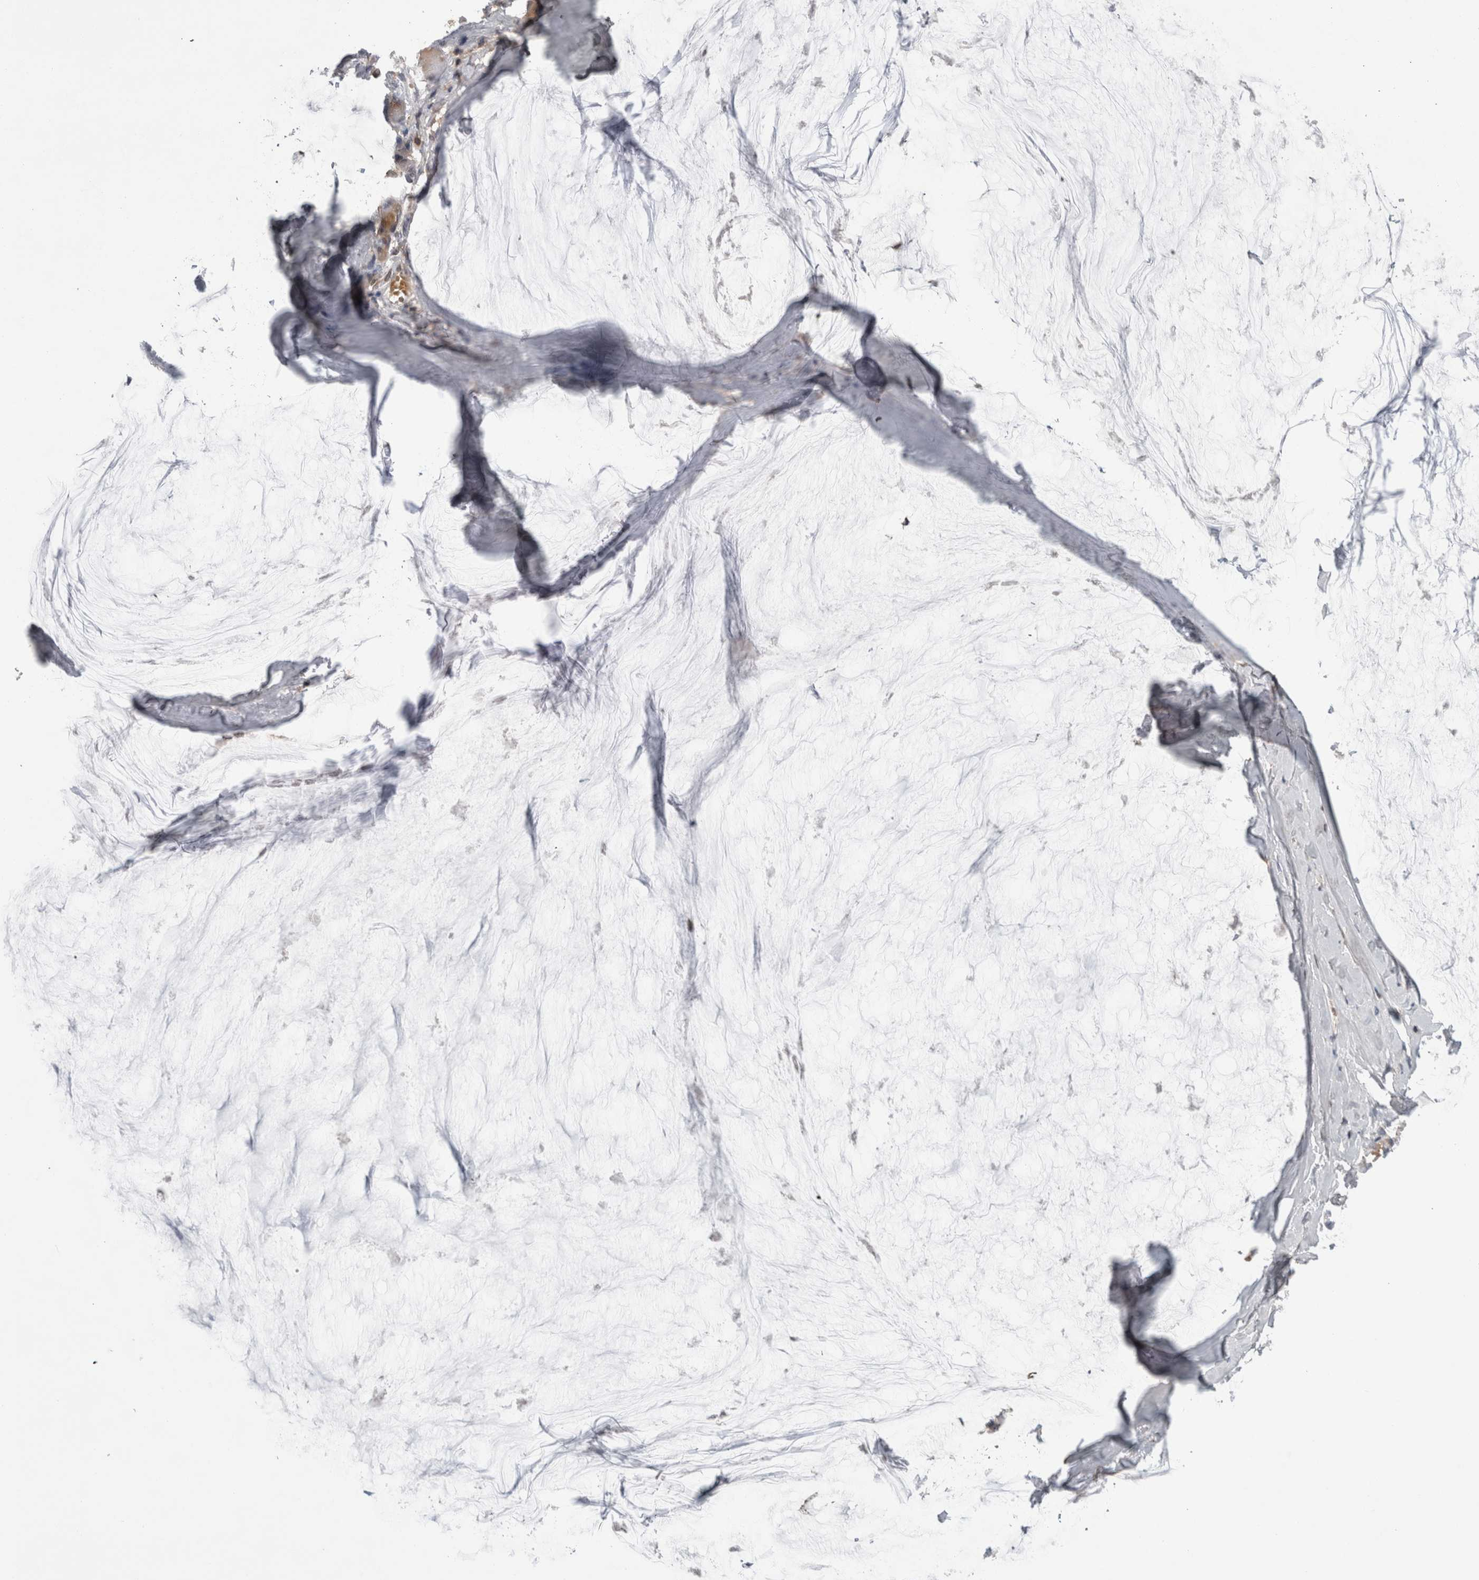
{"staining": {"intensity": "weak", "quantity": "25%-75%", "location": "cytoplasmic/membranous"}, "tissue": "ovarian cancer", "cell_type": "Tumor cells", "image_type": "cancer", "snomed": [{"axis": "morphology", "description": "Cystadenocarcinoma, mucinous, NOS"}, {"axis": "topography", "description": "Ovary"}], "caption": "IHC of ovarian mucinous cystadenocarcinoma exhibits low levels of weak cytoplasmic/membranous positivity in about 25%-75% of tumor cells.", "gene": "DARS2", "patient": {"sex": "female", "age": 39}}